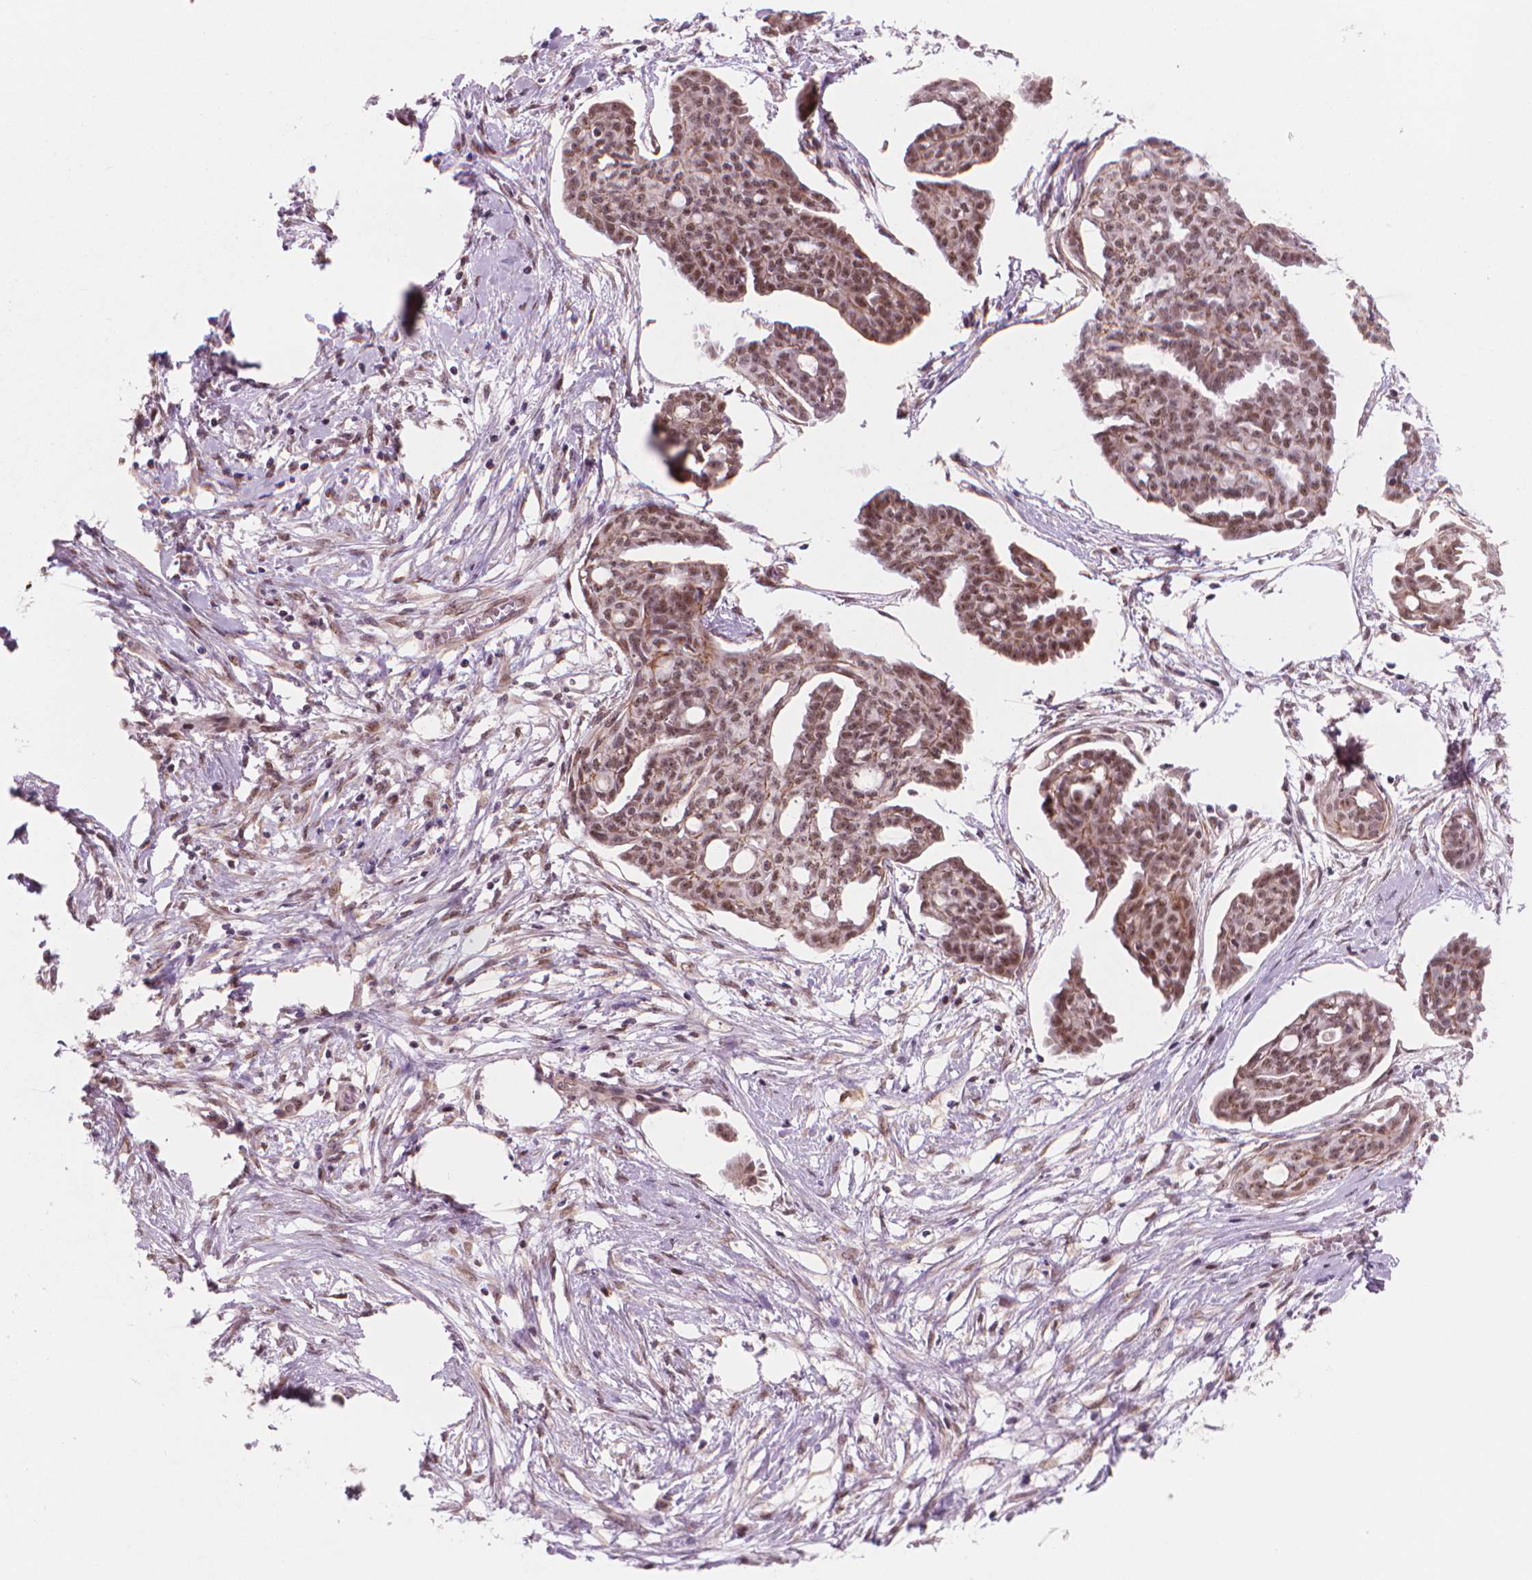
{"staining": {"intensity": "weak", "quantity": "25%-75%", "location": "nuclear"}, "tissue": "ovarian cancer", "cell_type": "Tumor cells", "image_type": "cancer", "snomed": [{"axis": "morphology", "description": "Cystadenocarcinoma, serous, NOS"}, {"axis": "topography", "description": "Ovary"}], "caption": "Human ovarian cancer stained with a brown dye reveals weak nuclear positive positivity in approximately 25%-75% of tumor cells.", "gene": "POLR3D", "patient": {"sex": "female", "age": 71}}